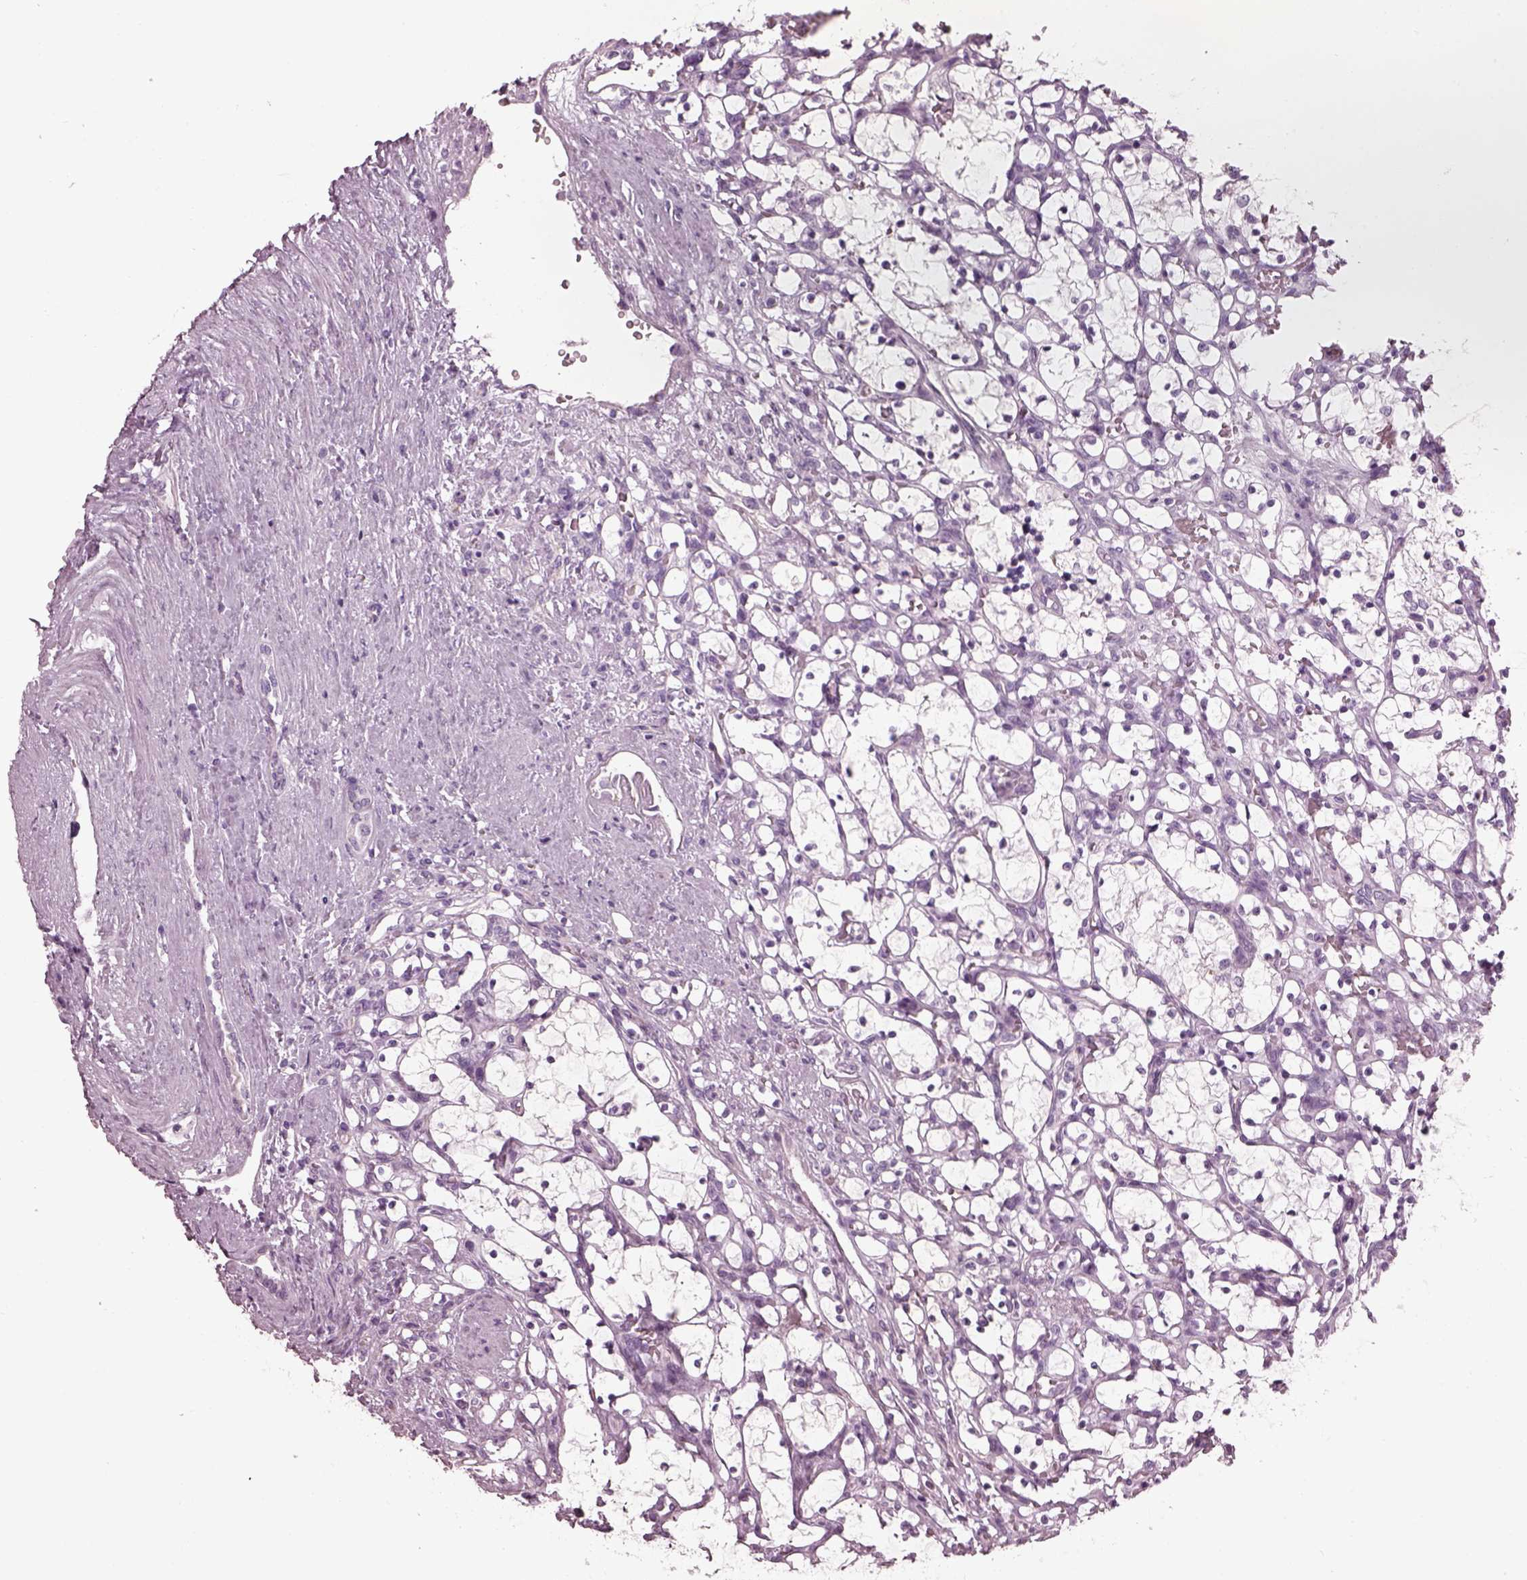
{"staining": {"intensity": "negative", "quantity": "none", "location": "none"}, "tissue": "renal cancer", "cell_type": "Tumor cells", "image_type": "cancer", "snomed": [{"axis": "morphology", "description": "Adenocarcinoma, NOS"}, {"axis": "topography", "description": "Kidney"}], "caption": "This is an immunohistochemistry (IHC) micrograph of renal cancer. There is no staining in tumor cells.", "gene": "PDC", "patient": {"sex": "female", "age": 69}}